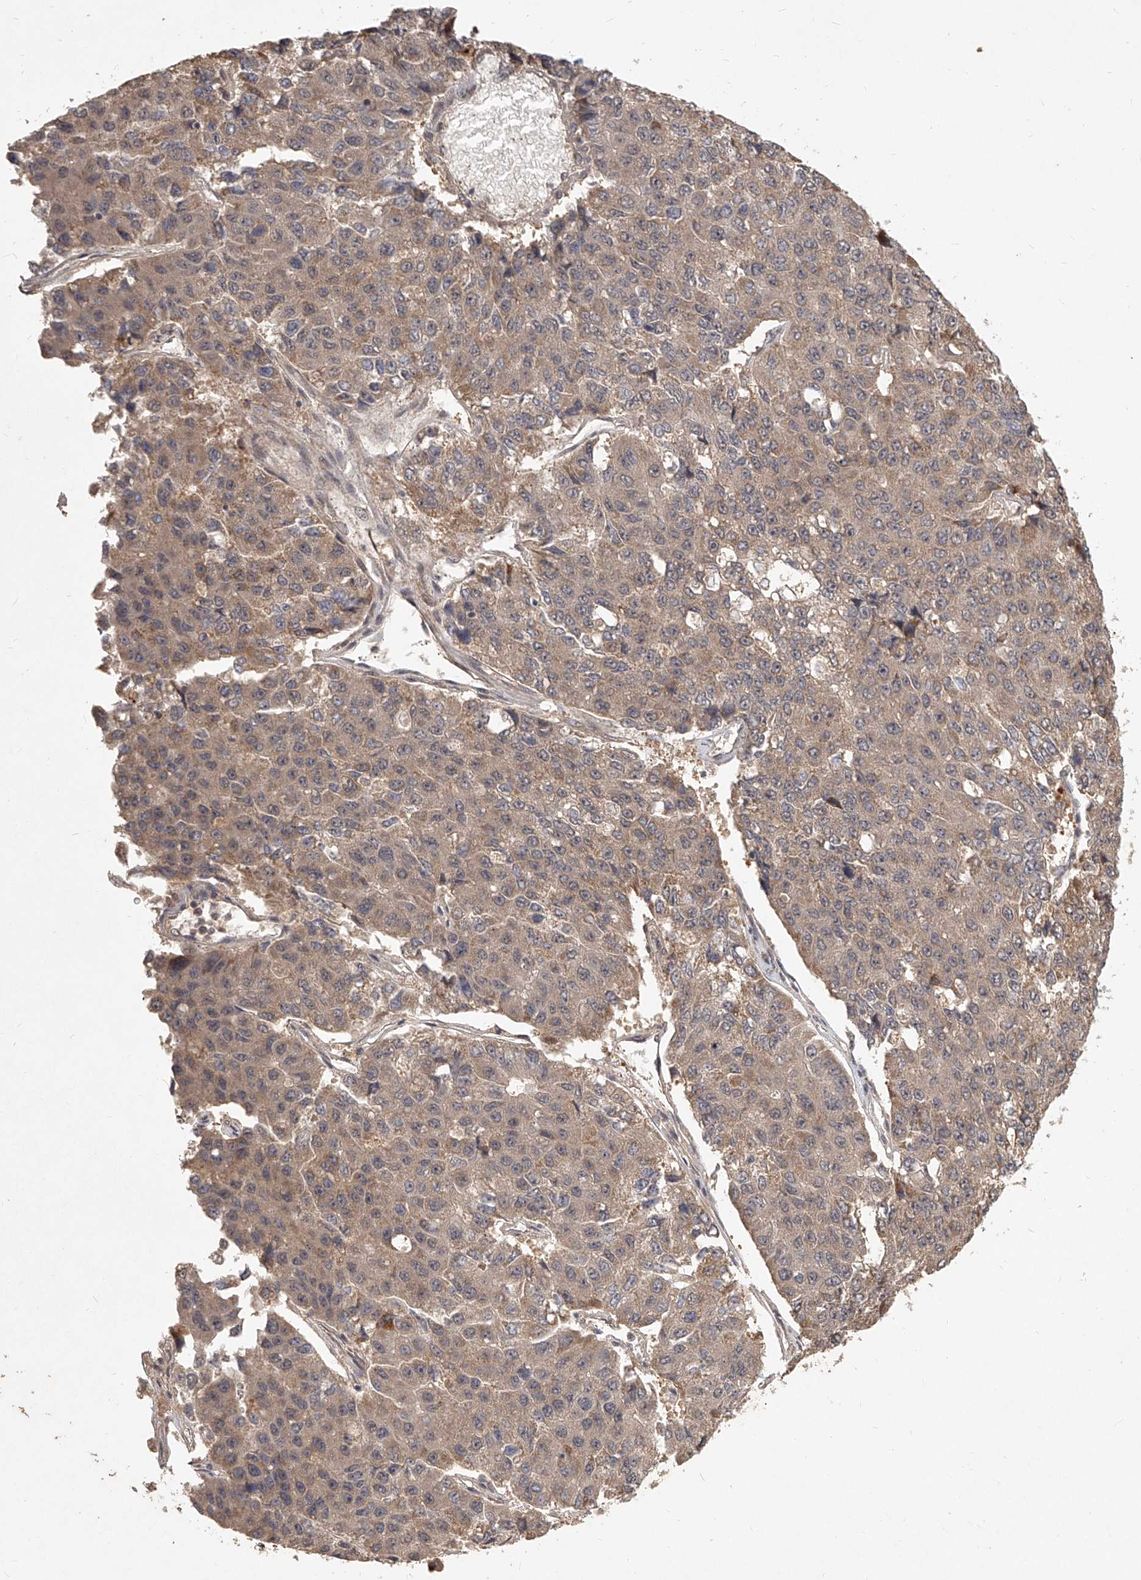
{"staining": {"intensity": "weak", "quantity": ">75%", "location": "cytoplasmic/membranous"}, "tissue": "pancreatic cancer", "cell_type": "Tumor cells", "image_type": "cancer", "snomed": [{"axis": "morphology", "description": "Adenocarcinoma, NOS"}, {"axis": "topography", "description": "Pancreas"}], "caption": "Immunohistochemistry (IHC) staining of adenocarcinoma (pancreatic), which reveals low levels of weak cytoplasmic/membranous expression in about >75% of tumor cells indicating weak cytoplasmic/membranous protein expression. The staining was performed using DAB (brown) for protein detection and nuclei were counterstained in hematoxylin (blue).", "gene": "SLC37A1", "patient": {"sex": "male", "age": 50}}